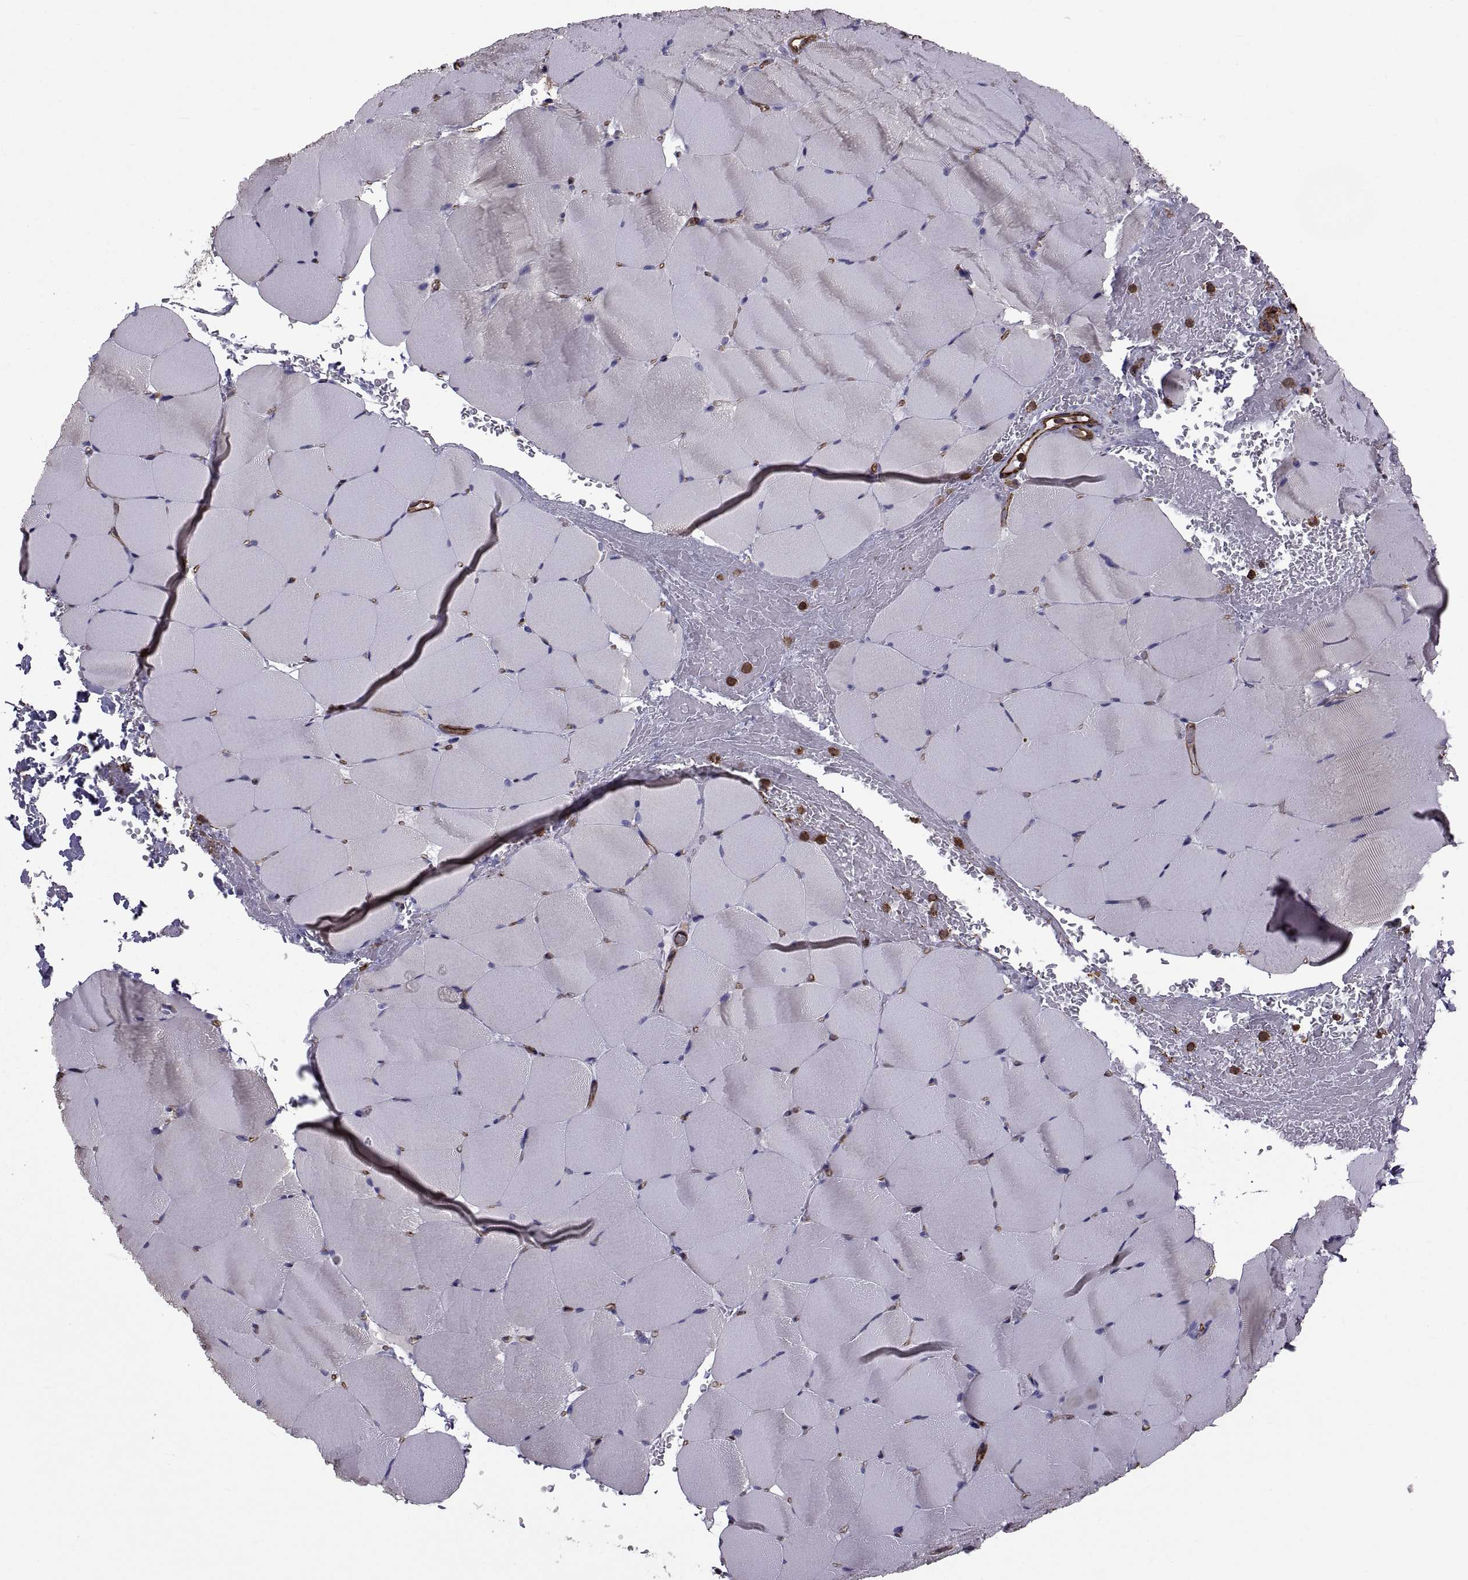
{"staining": {"intensity": "negative", "quantity": "none", "location": "none"}, "tissue": "skeletal muscle", "cell_type": "Myocytes", "image_type": "normal", "snomed": [{"axis": "morphology", "description": "Normal tissue, NOS"}, {"axis": "topography", "description": "Skeletal muscle"}], "caption": "This is an immunohistochemistry photomicrograph of unremarkable skeletal muscle. There is no positivity in myocytes.", "gene": "MYH9", "patient": {"sex": "female", "age": 37}}